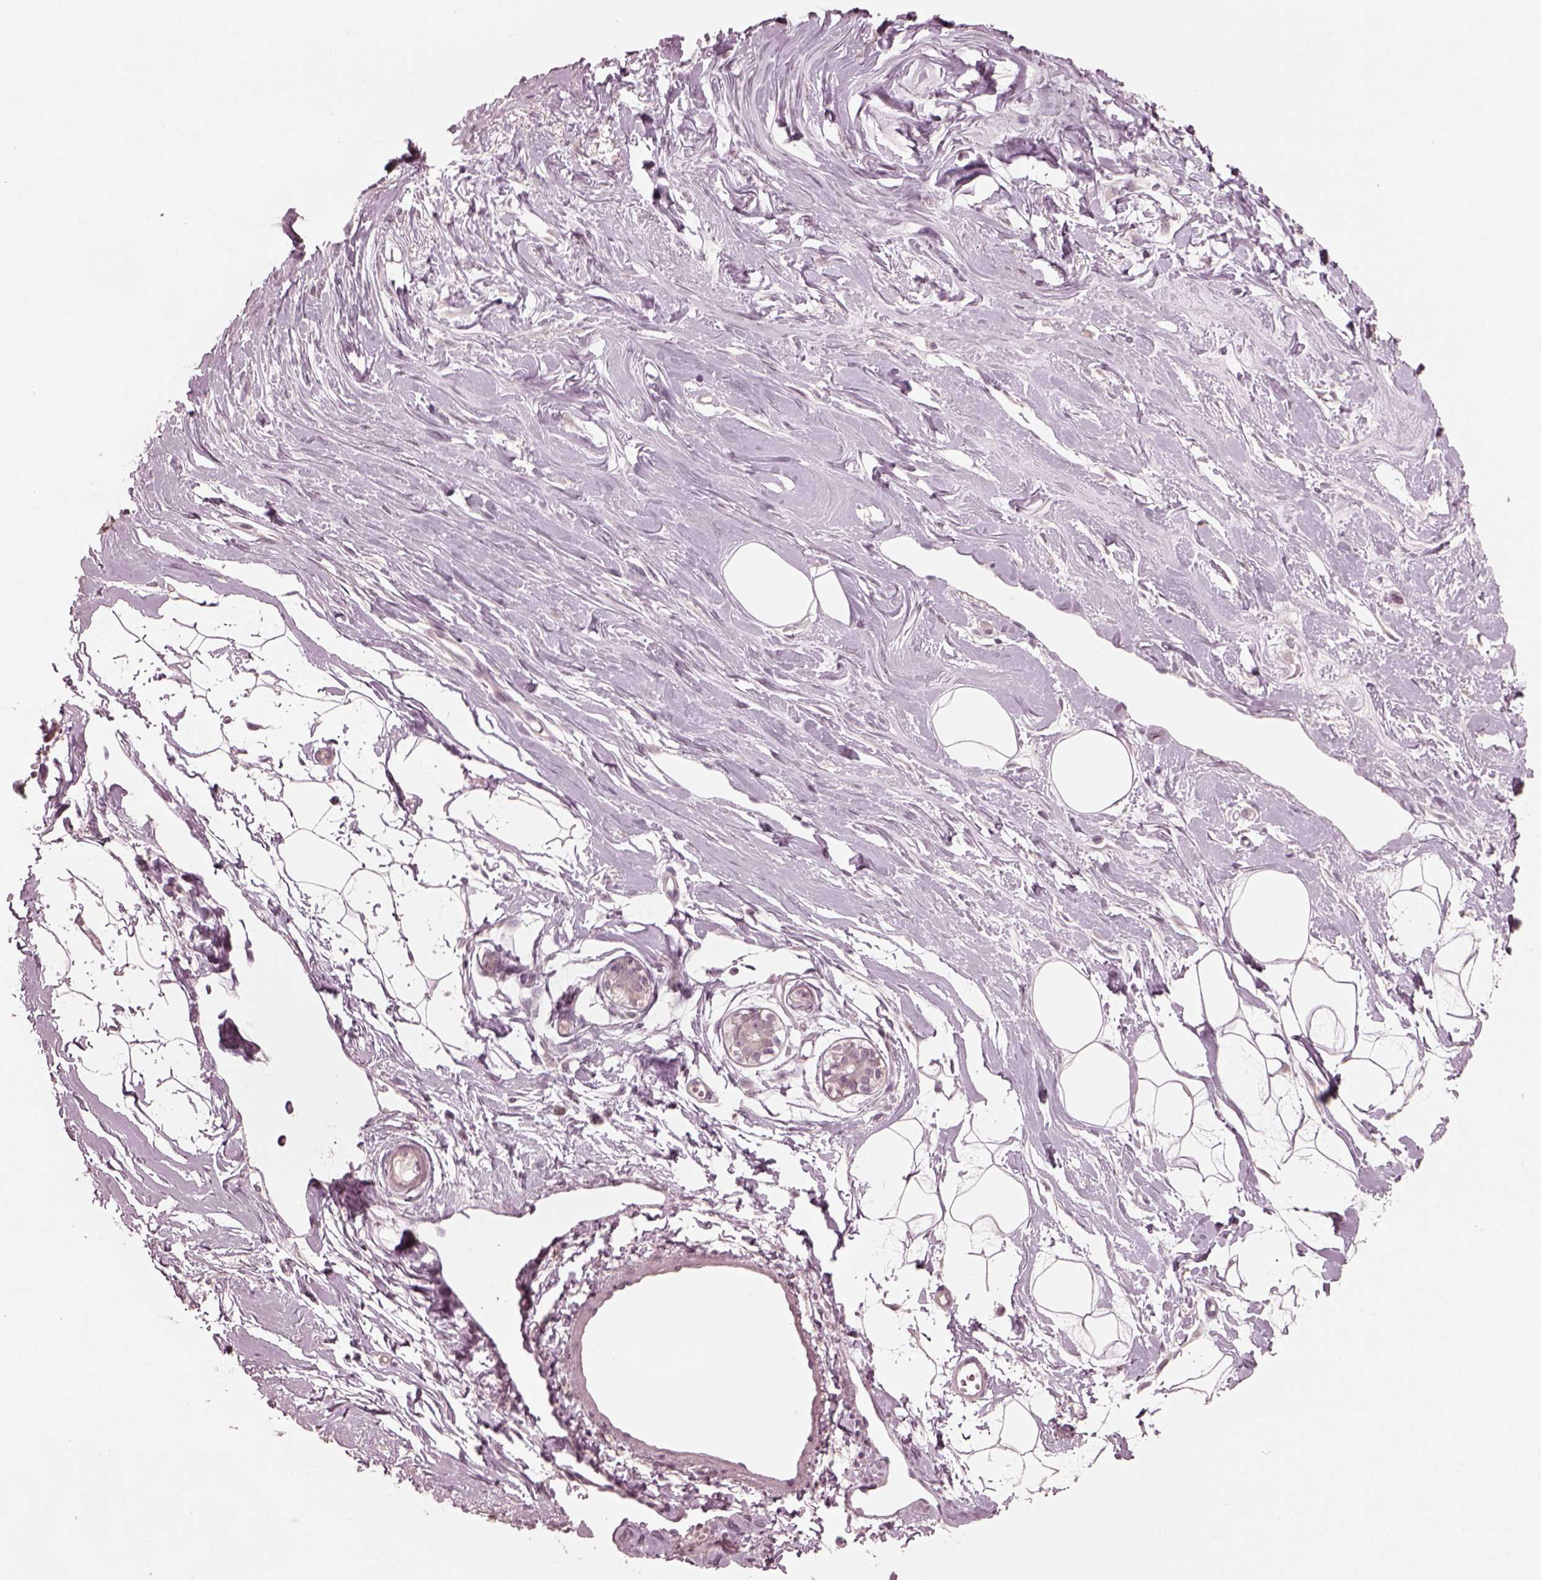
{"staining": {"intensity": "negative", "quantity": "none", "location": "none"}, "tissue": "breast", "cell_type": "Adipocytes", "image_type": "normal", "snomed": [{"axis": "morphology", "description": "Normal tissue, NOS"}, {"axis": "topography", "description": "Breast"}], "caption": "A high-resolution image shows IHC staining of normal breast, which shows no significant positivity in adipocytes.", "gene": "RGS7", "patient": {"sex": "female", "age": 49}}